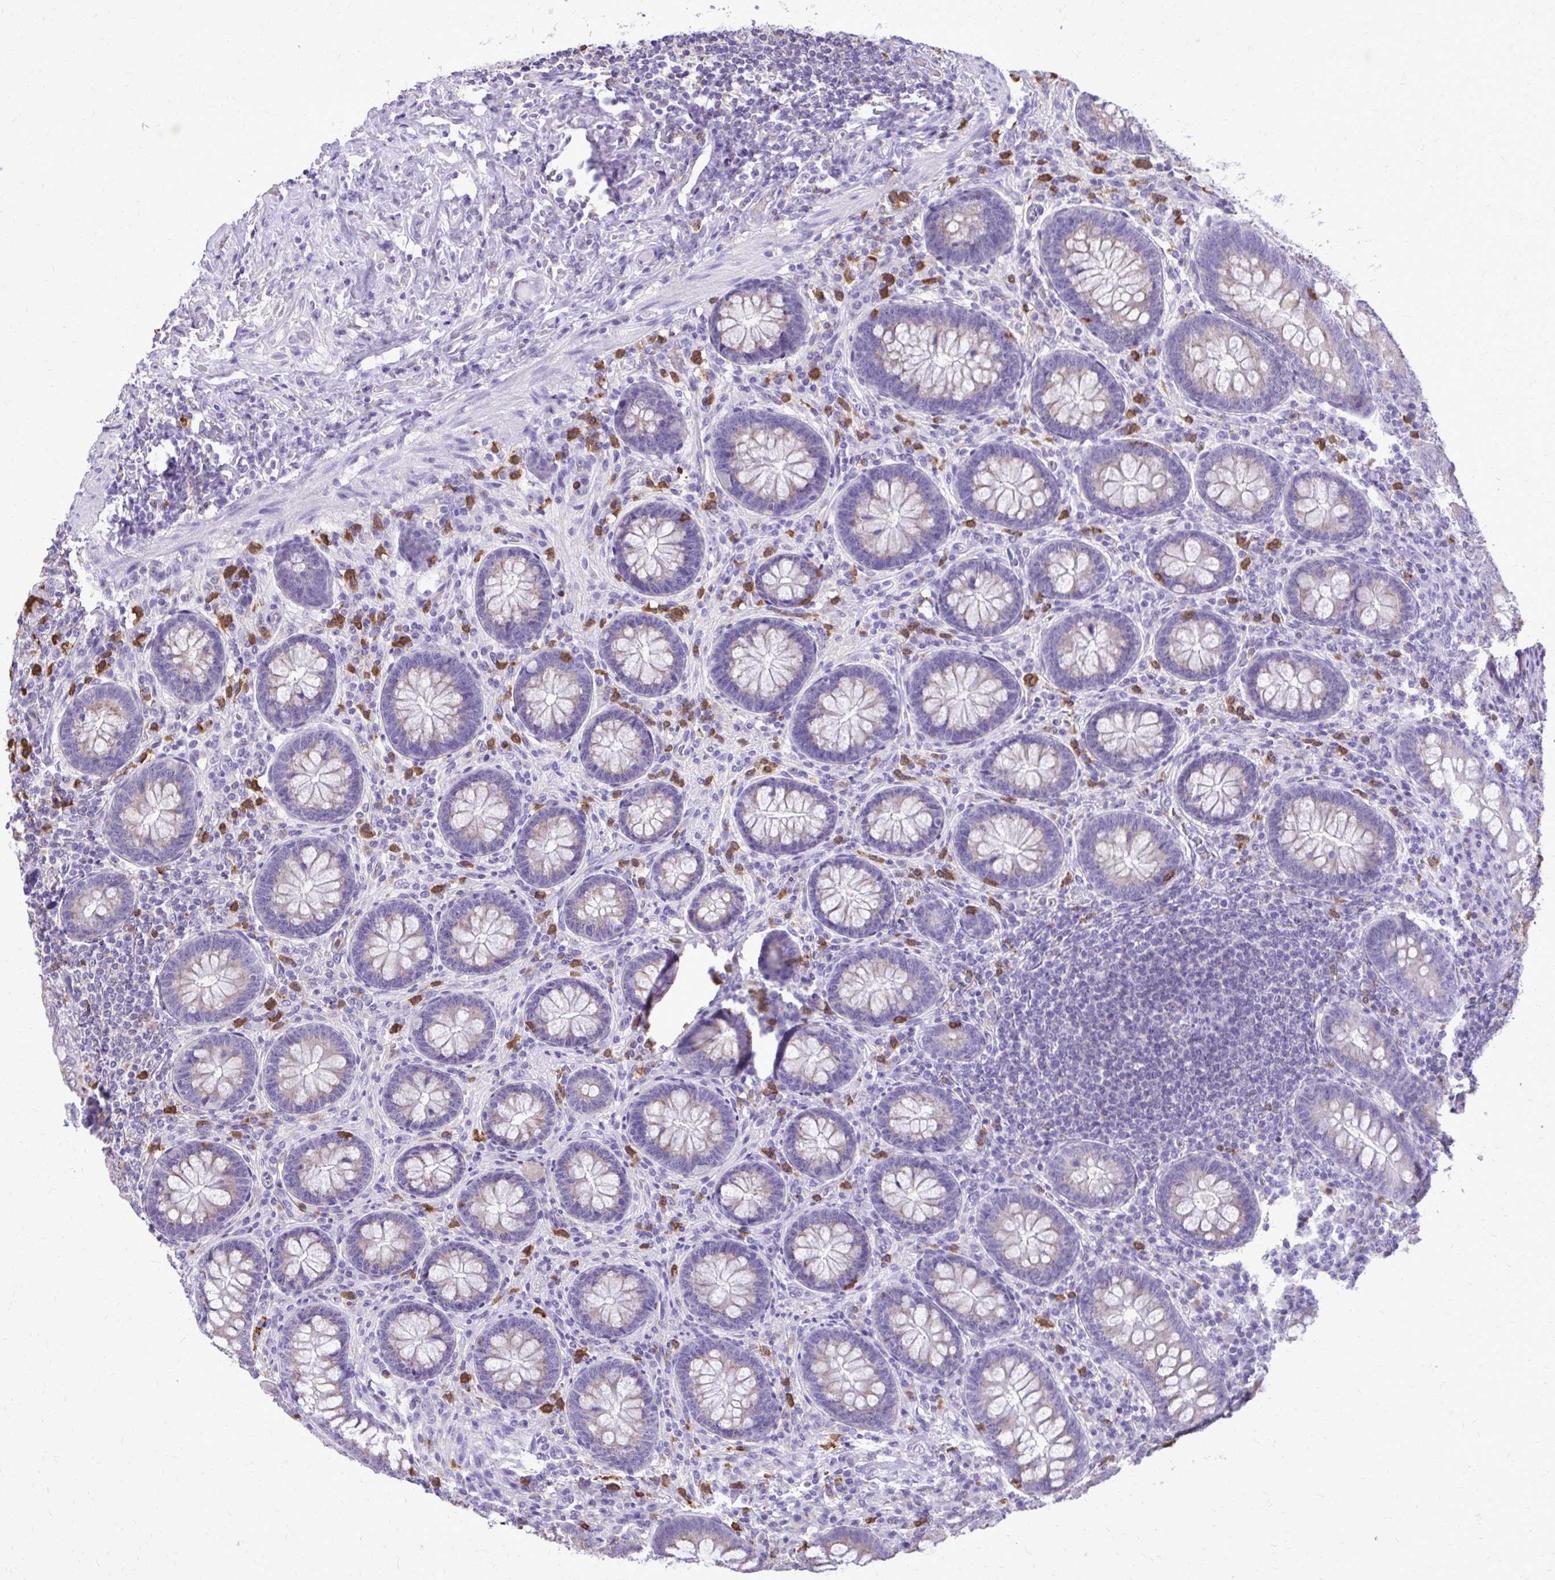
{"staining": {"intensity": "weak", "quantity": "<25%", "location": "cytoplasmic/membranous"}, "tissue": "appendix", "cell_type": "Glandular cells", "image_type": "normal", "snomed": [{"axis": "morphology", "description": "Normal tissue, NOS"}, {"axis": "topography", "description": "Appendix"}], "caption": "Glandular cells are negative for brown protein staining in normal appendix. (Stains: DAB (3,3'-diaminobenzidine) IHC with hematoxylin counter stain, Microscopy: brightfield microscopy at high magnification).", "gene": "CAT", "patient": {"sex": "male", "age": 71}}